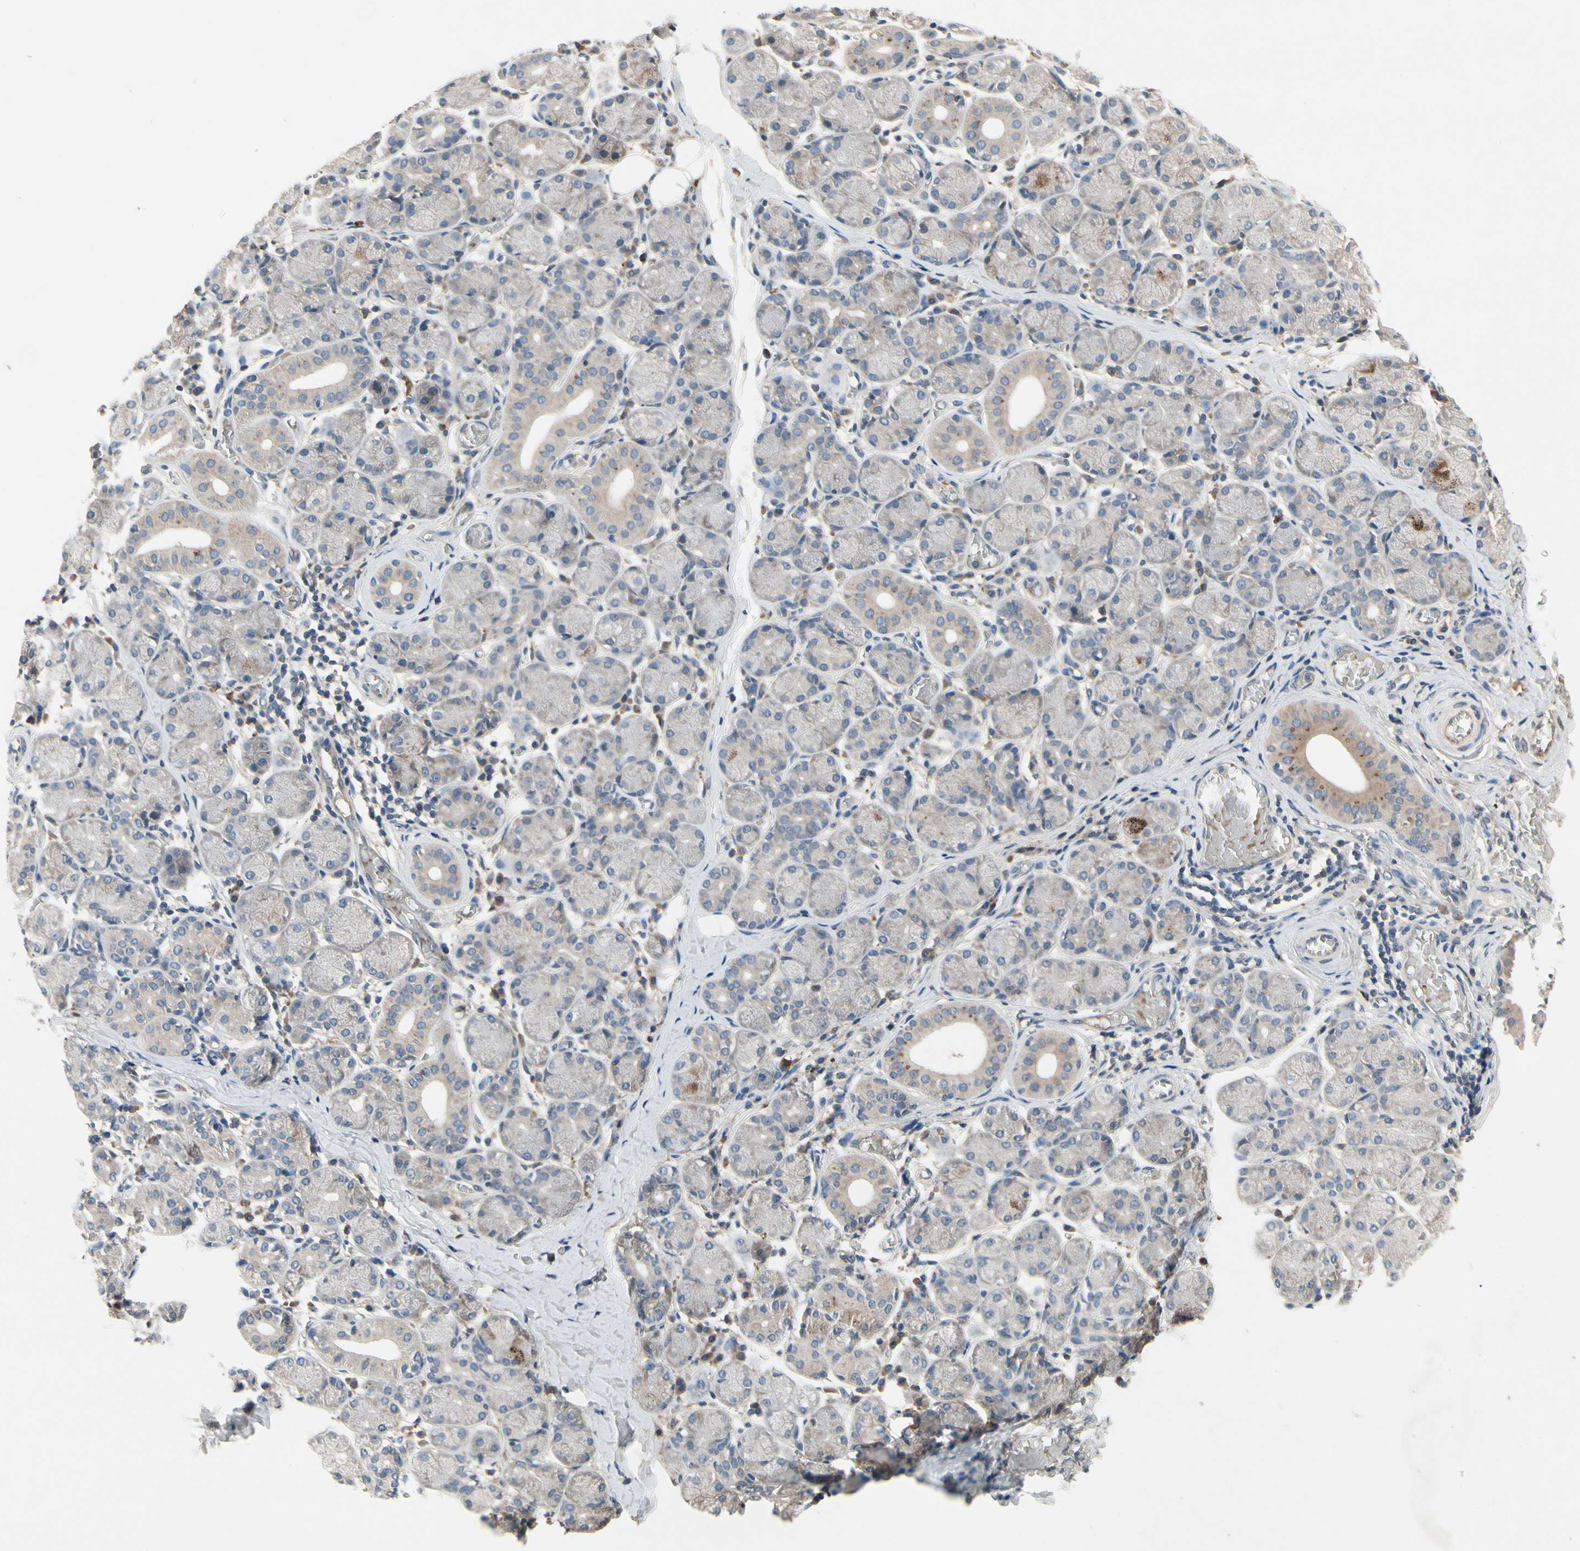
{"staining": {"intensity": "weak", "quantity": "<25%", "location": "cytoplasmic/membranous"}, "tissue": "salivary gland", "cell_type": "Glandular cells", "image_type": "normal", "snomed": [{"axis": "morphology", "description": "Normal tissue, NOS"}, {"axis": "topography", "description": "Salivary gland"}], "caption": "Micrograph shows no protein expression in glandular cells of unremarkable salivary gland.", "gene": "IL1RL1", "patient": {"sex": "female", "age": 24}}